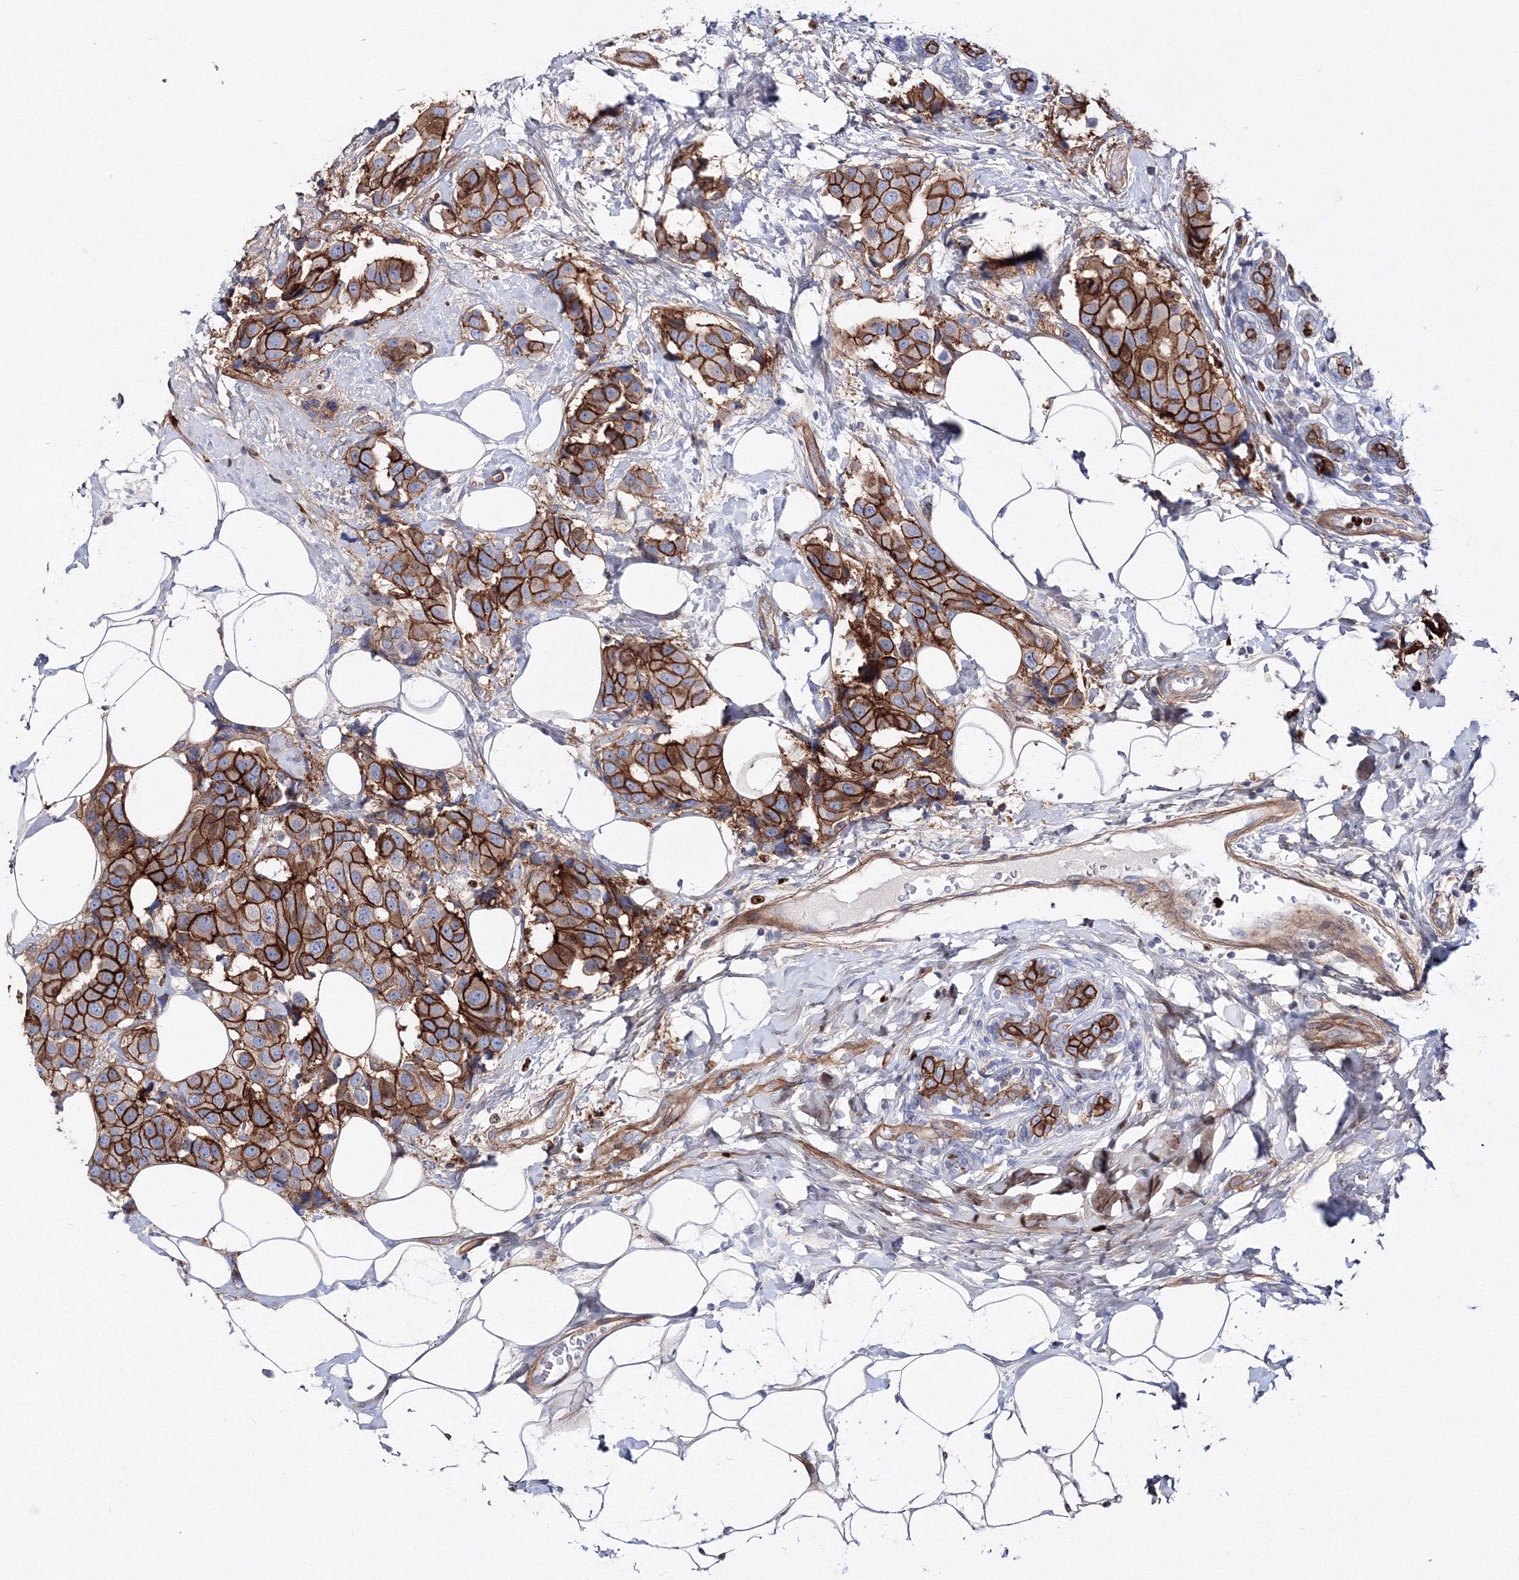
{"staining": {"intensity": "strong", "quantity": ">75%", "location": "cytoplasmic/membranous"}, "tissue": "breast cancer", "cell_type": "Tumor cells", "image_type": "cancer", "snomed": [{"axis": "morphology", "description": "Normal tissue, NOS"}, {"axis": "morphology", "description": "Duct carcinoma"}, {"axis": "topography", "description": "Breast"}], "caption": "IHC (DAB) staining of human breast cancer reveals strong cytoplasmic/membranous protein positivity in approximately >75% of tumor cells.", "gene": "C11orf52", "patient": {"sex": "female", "age": 39}}